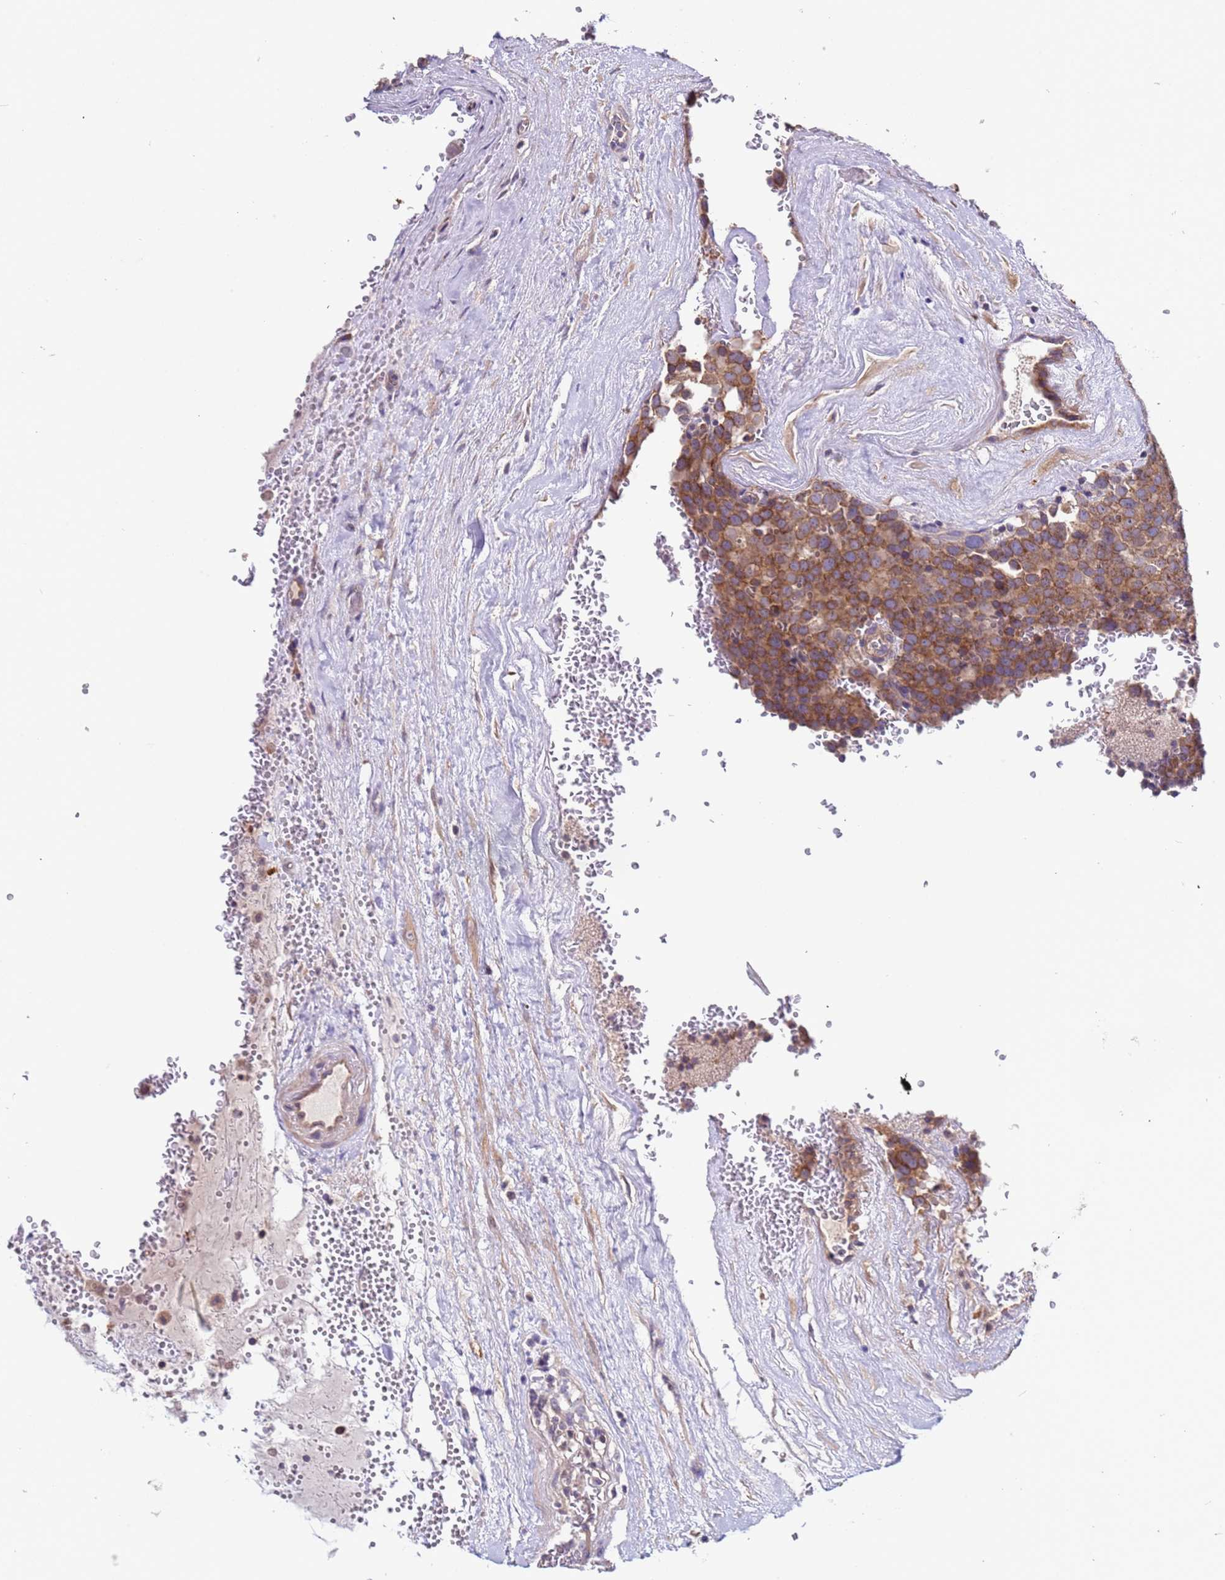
{"staining": {"intensity": "moderate", "quantity": ">75%", "location": "cytoplasmic/membranous"}, "tissue": "testis cancer", "cell_type": "Tumor cells", "image_type": "cancer", "snomed": [{"axis": "morphology", "description": "Seminoma, NOS"}, {"axis": "topography", "description": "Testis"}], "caption": "Immunohistochemistry (IHC) histopathology image of testis cancer (seminoma) stained for a protein (brown), which displays medium levels of moderate cytoplasmic/membranous expression in approximately >75% of tumor cells.", "gene": "ELMOD2", "patient": {"sex": "male", "age": 71}}